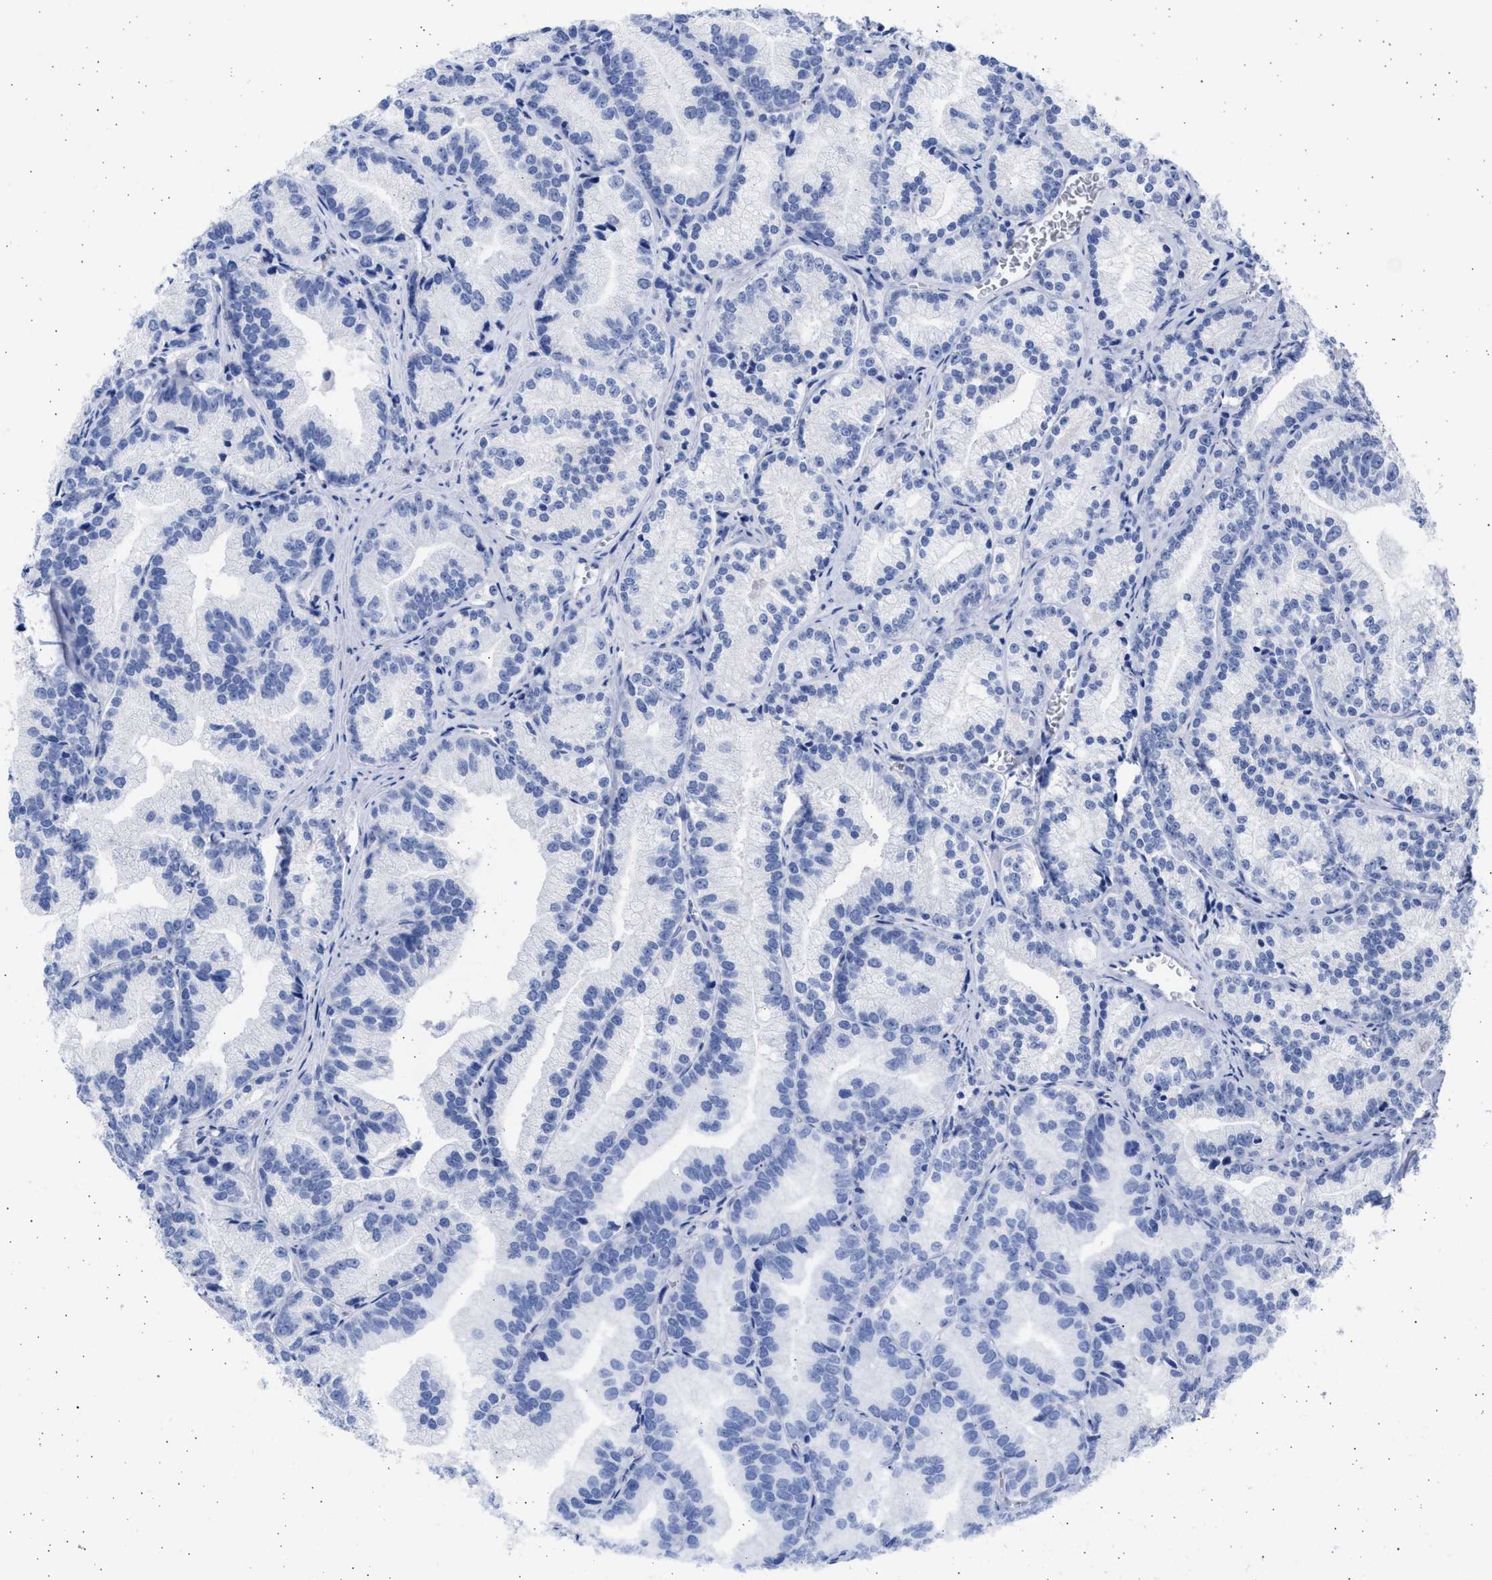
{"staining": {"intensity": "negative", "quantity": "none", "location": "none"}, "tissue": "prostate cancer", "cell_type": "Tumor cells", "image_type": "cancer", "snomed": [{"axis": "morphology", "description": "Adenocarcinoma, Low grade"}, {"axis": "topography", "description": "Prostate"}], "caption": "The histopathology image demonstrates no significant staining in tumor cells of prostate adenocarcinoma (low-grade).", "gene": "ALDOC", "patient": {"sex": "male", "age": 89}}